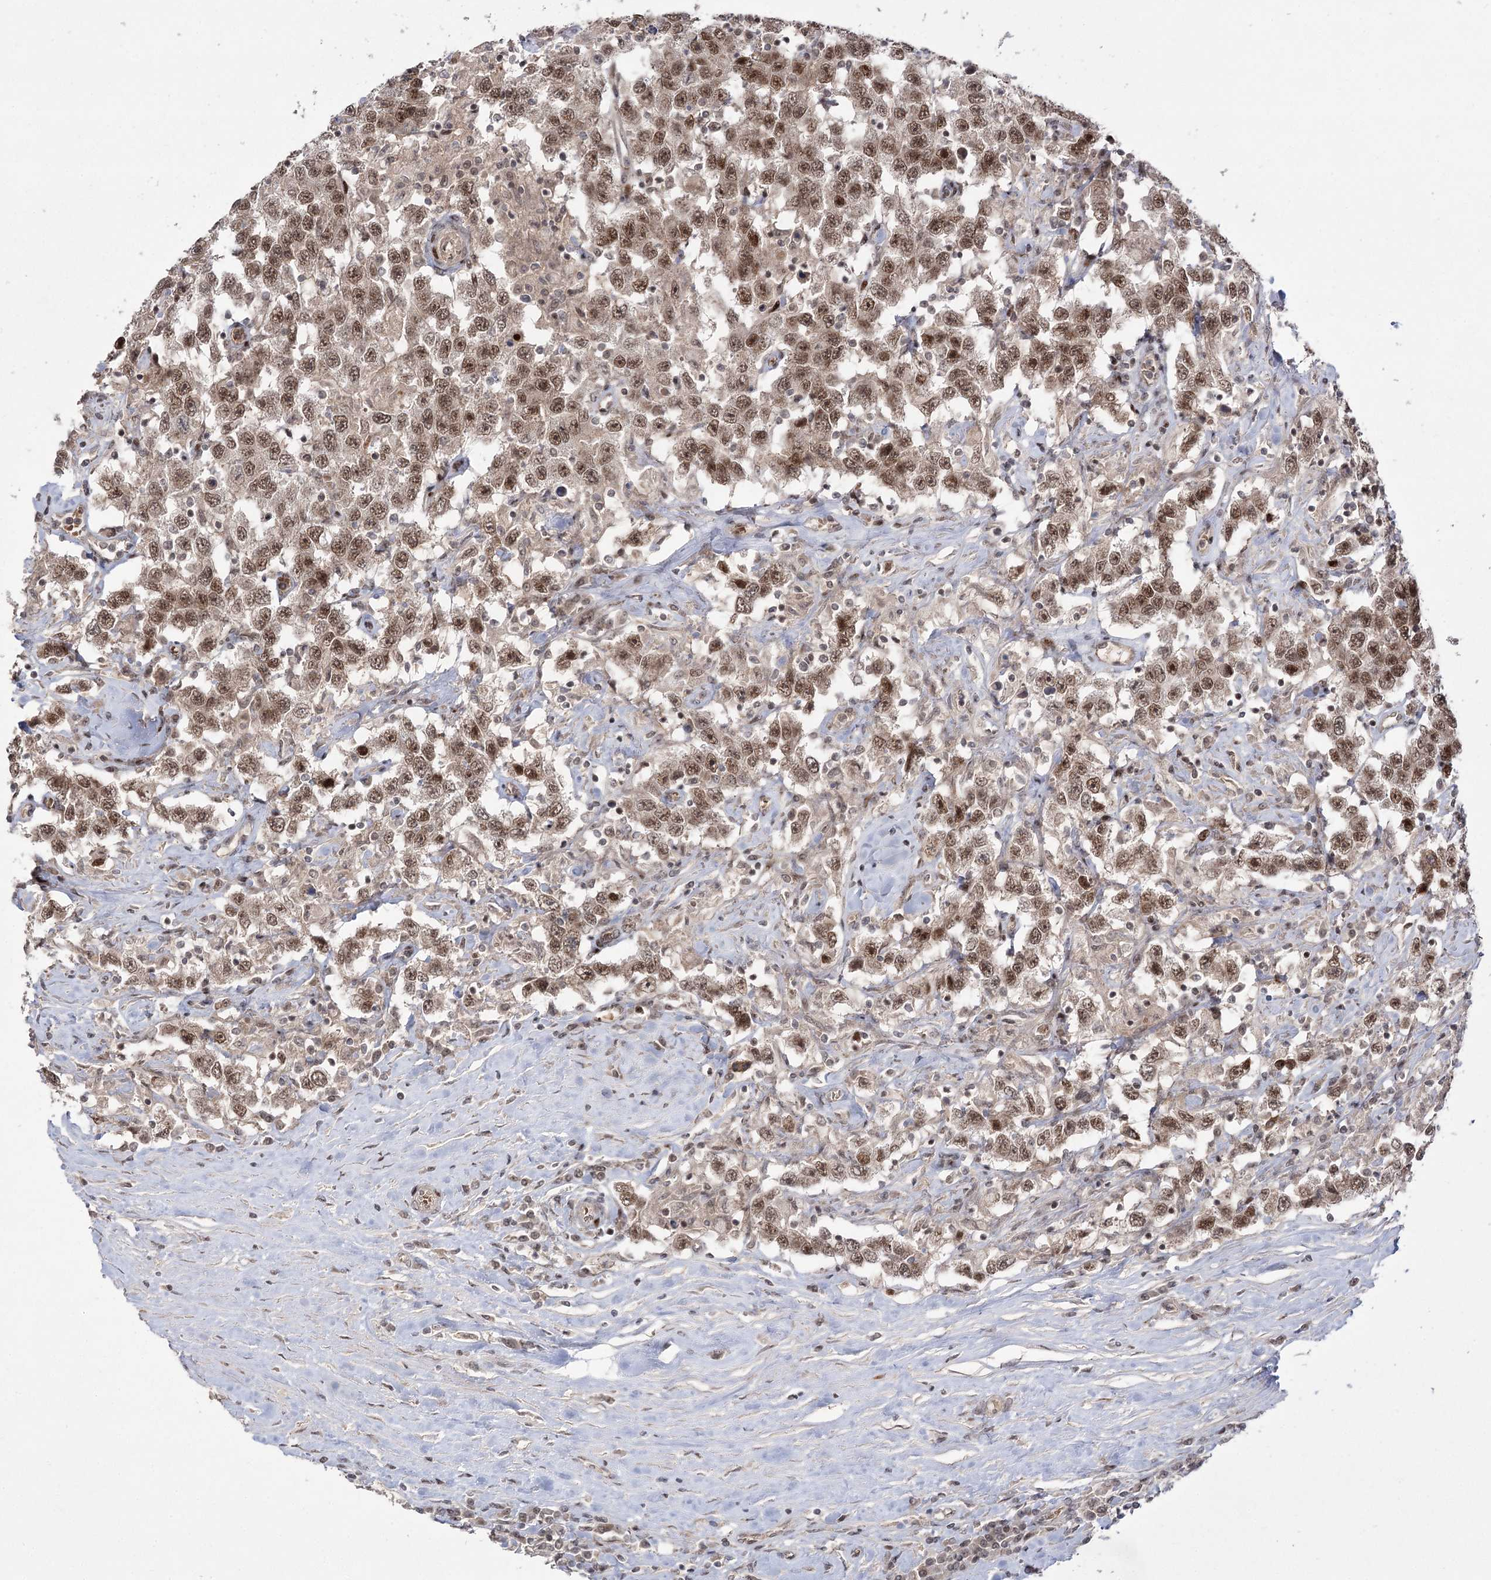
{"staining": {"intensity": "moderate", "quantity": ">75%", "location": "nuclear"}, "tissue": "testis cancer", "cell_type": "Tumor cells", "image_type": "cancer", "snomed": [{"axis": "morphology", "description": "Seminoma, NOS"}, {"axis": "topography", "description": "Testis"}], "caption": "Immunohistochemistry (IHC) (DAB (3,3'-diaminobenzidine)) staining of seminoma (testis) displays moderate nuclear protein positivity in about >75% of tumor cells.", "gene": "HELQ", "patient": {"sex": "male", "age": 41}}